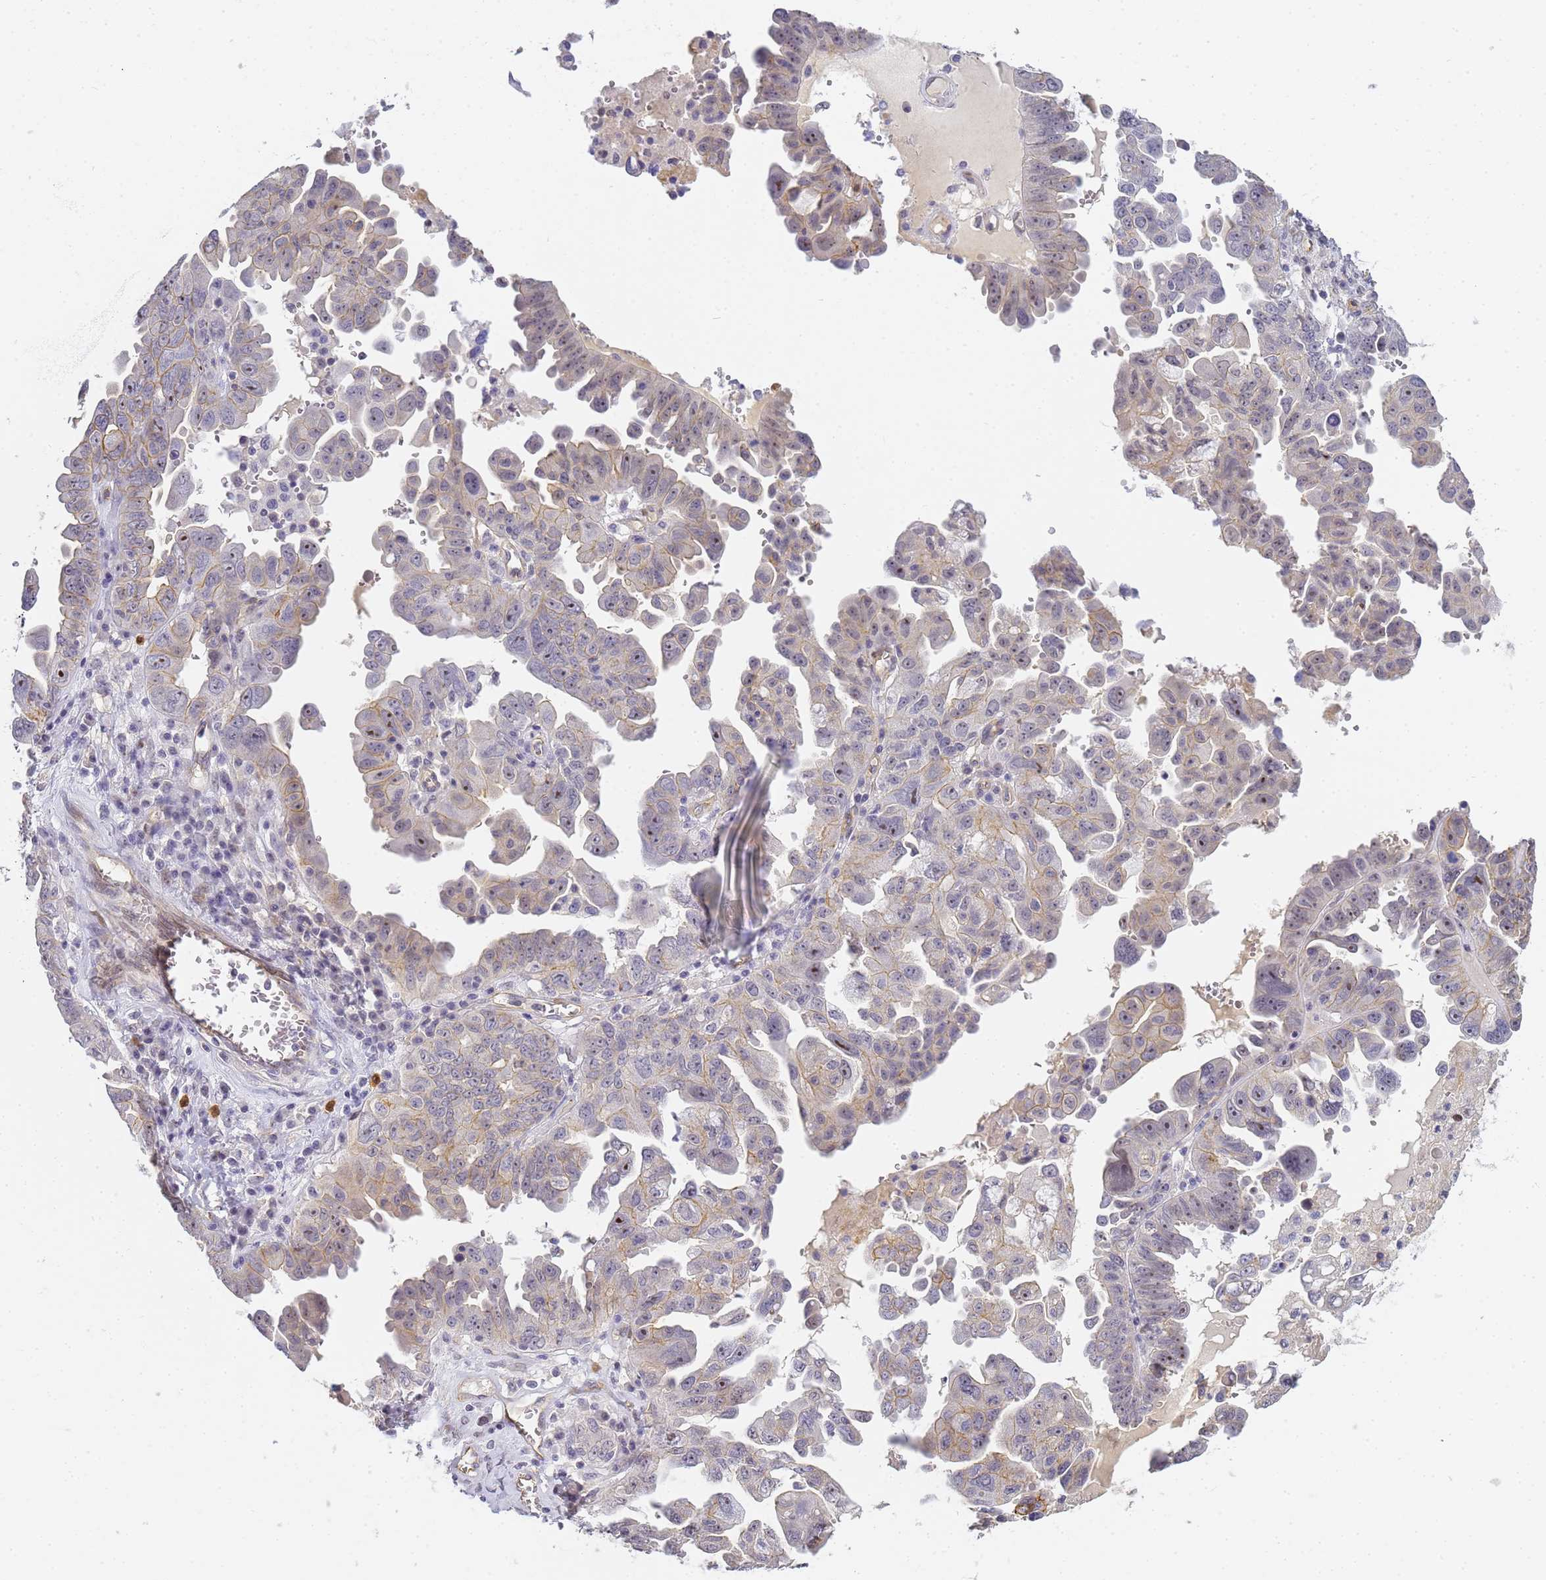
{"staining": {"intensity": "weak", "quantity": "25%-75%", "location": "cytoplasmic/membranous"}, "tissue": "ovarian cancer", "cell_type": "Tumor cells", "image_type": "cancer", "snomed": [{"axis": "morphology", "description": "Carcinoma, endometroid"}, {"axis": "topography", "description": "Ovary"}], "caption": "High-power microscopy captured an IHC histopathology image of ovarian endometroid carcinoma, revealing weak cytoplasmic/membranous positivity in approximately 25%-75% of tumor cells. The protein of interest is stained brown, and the nuclei are stained in blue (DAB IHC with brightfield microscopy, high magnification).", "gene": "GON4L", "patient": {"sex": "female", "age": 62}}